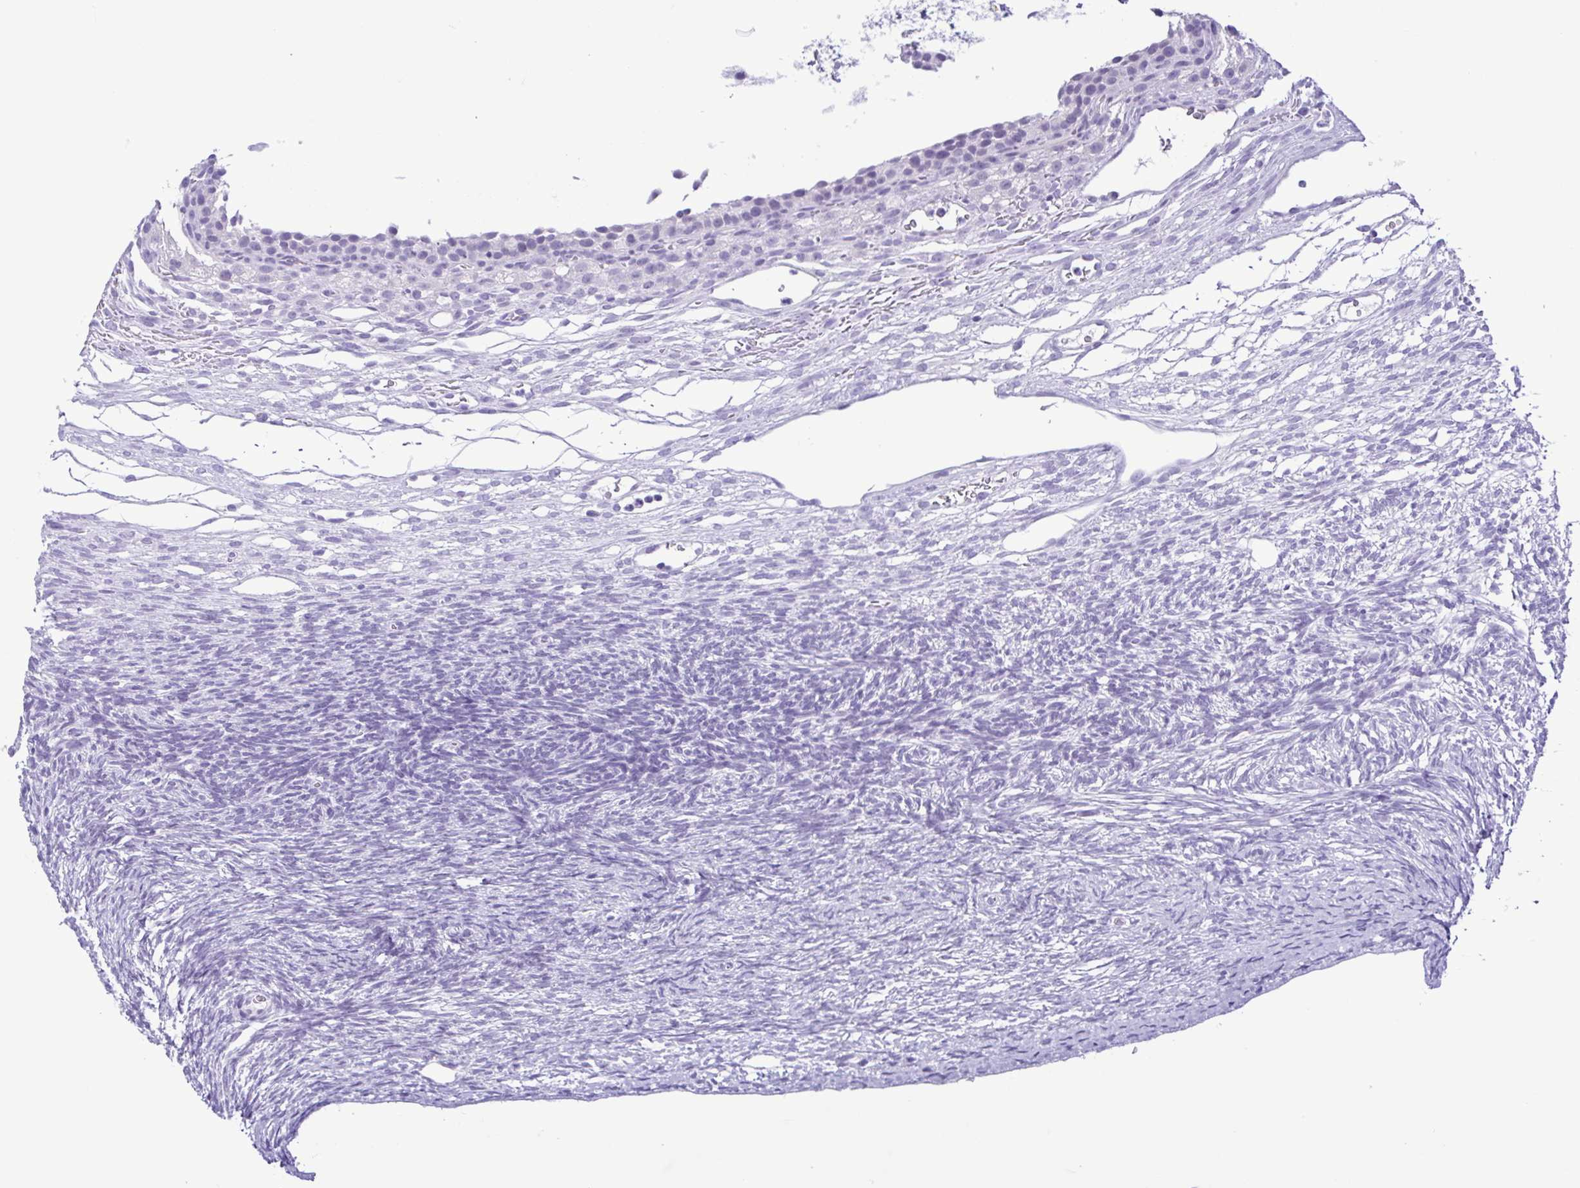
{"staining": {"intensity": "negative", "quantity": "none", "location": "none"}, "tissue": "ovary", "cell_type": "Follicle cells", "image_type": "normal", "snomed": [{"axis": "morphology", "description": "Normal tissue, NOS"}, {"axis": "topography", "description": "Ovary"}], "caption": "Follicle cells show no significant expression in normal ovary. Nuclei are stained in blue.", "gene": "SPATA16", "patient": {"sex": "female", "age": 34}}